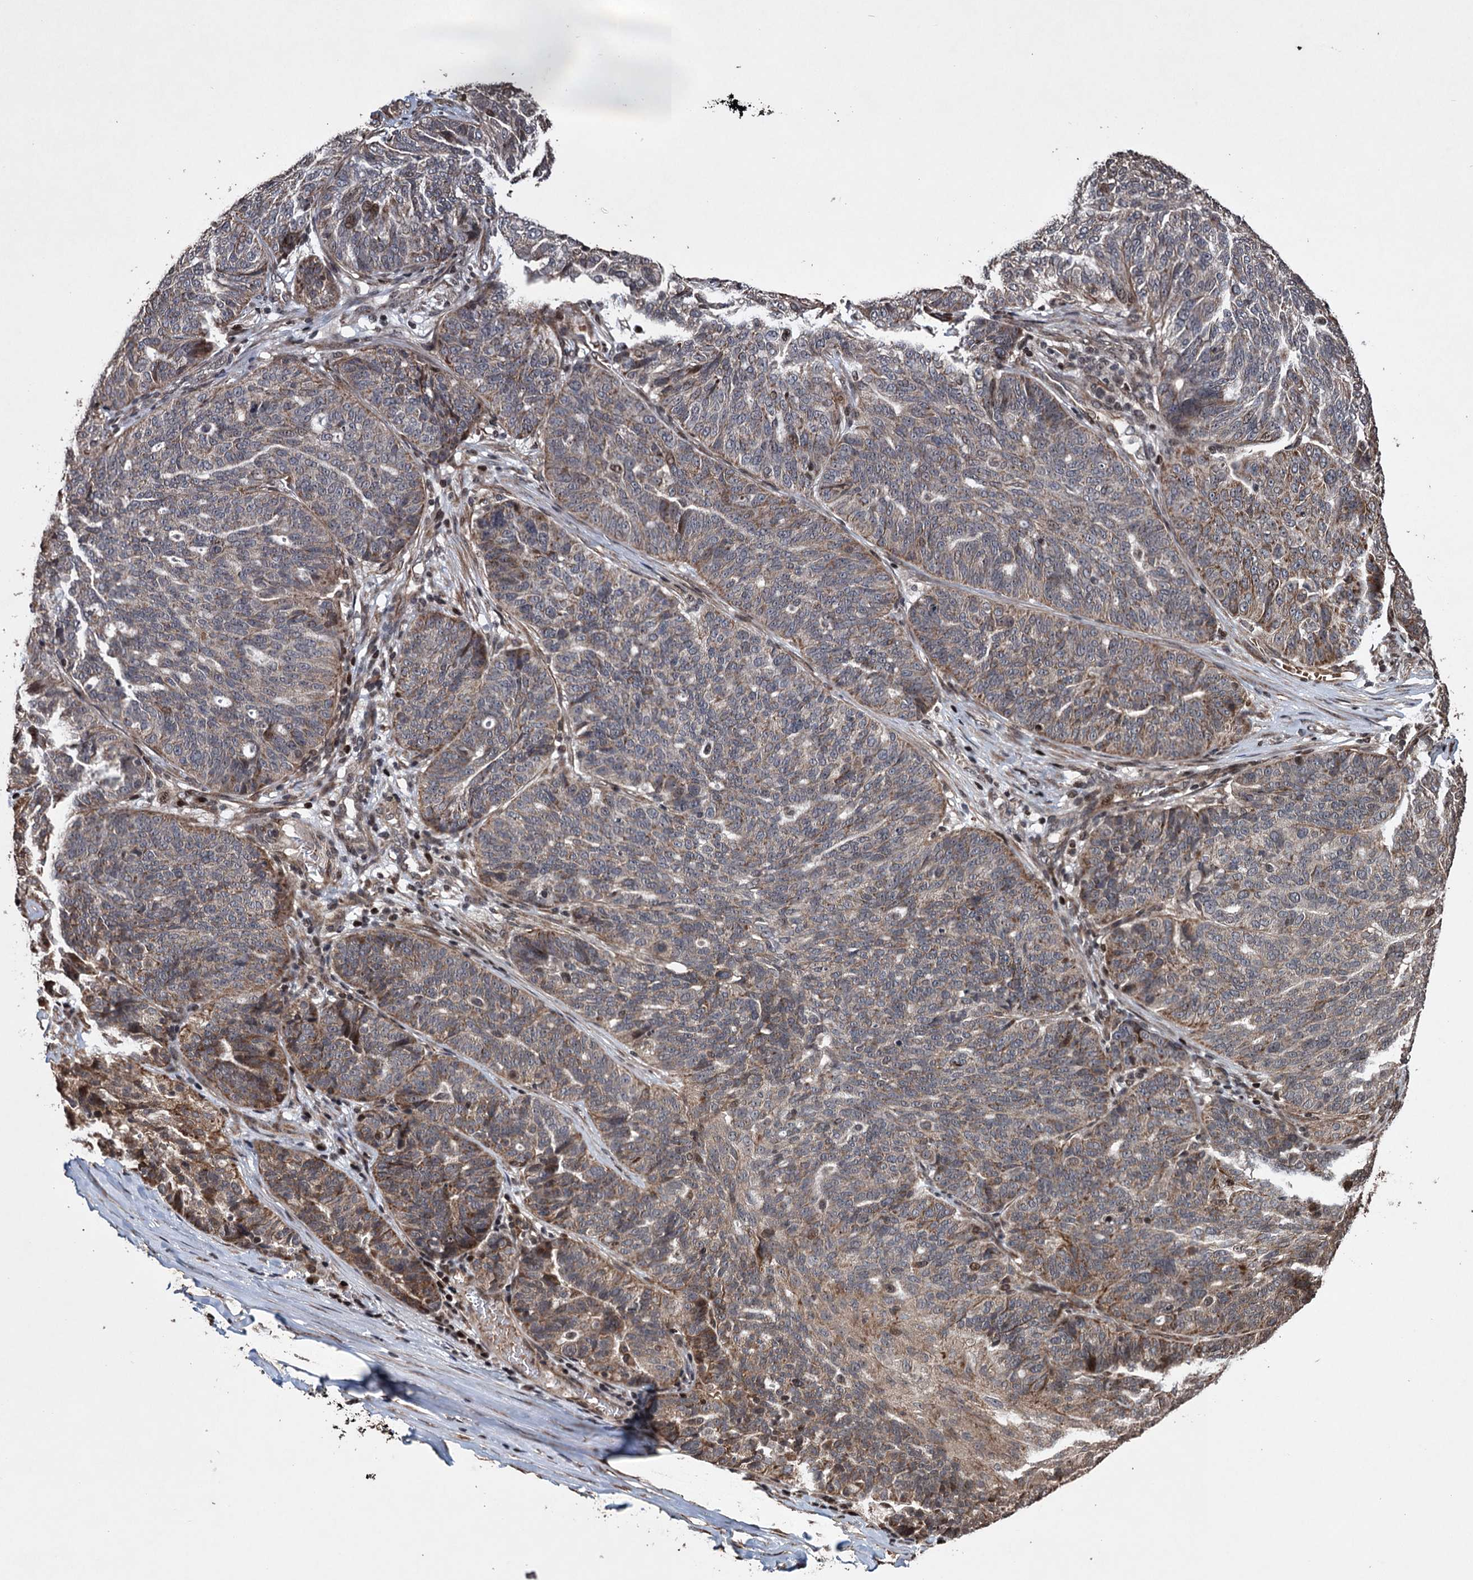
{"staining": {"intensity": "moderate", "quantity": "25%-75%", "location": "cytoplasmic/membranous"}, "tissue": "ovarian cancer", "cell_type": "Tumor cells", "image_type": "cancer", "snomed": [{"axis": "morphology", "description": "Cystadenocarcinoma, serous, NOS"}, {"axis": "topography", "description": "Ovary"}], "caption": "Ovarian cancer (serous cystadenocarcinoma) stained with immunohistochemistry displays moderate cytoplasmic/membranous expression in approximately 25%-75% of tumor cells.", "gene": "EYA4", "patient": {"sex": "female", "age": 59}}